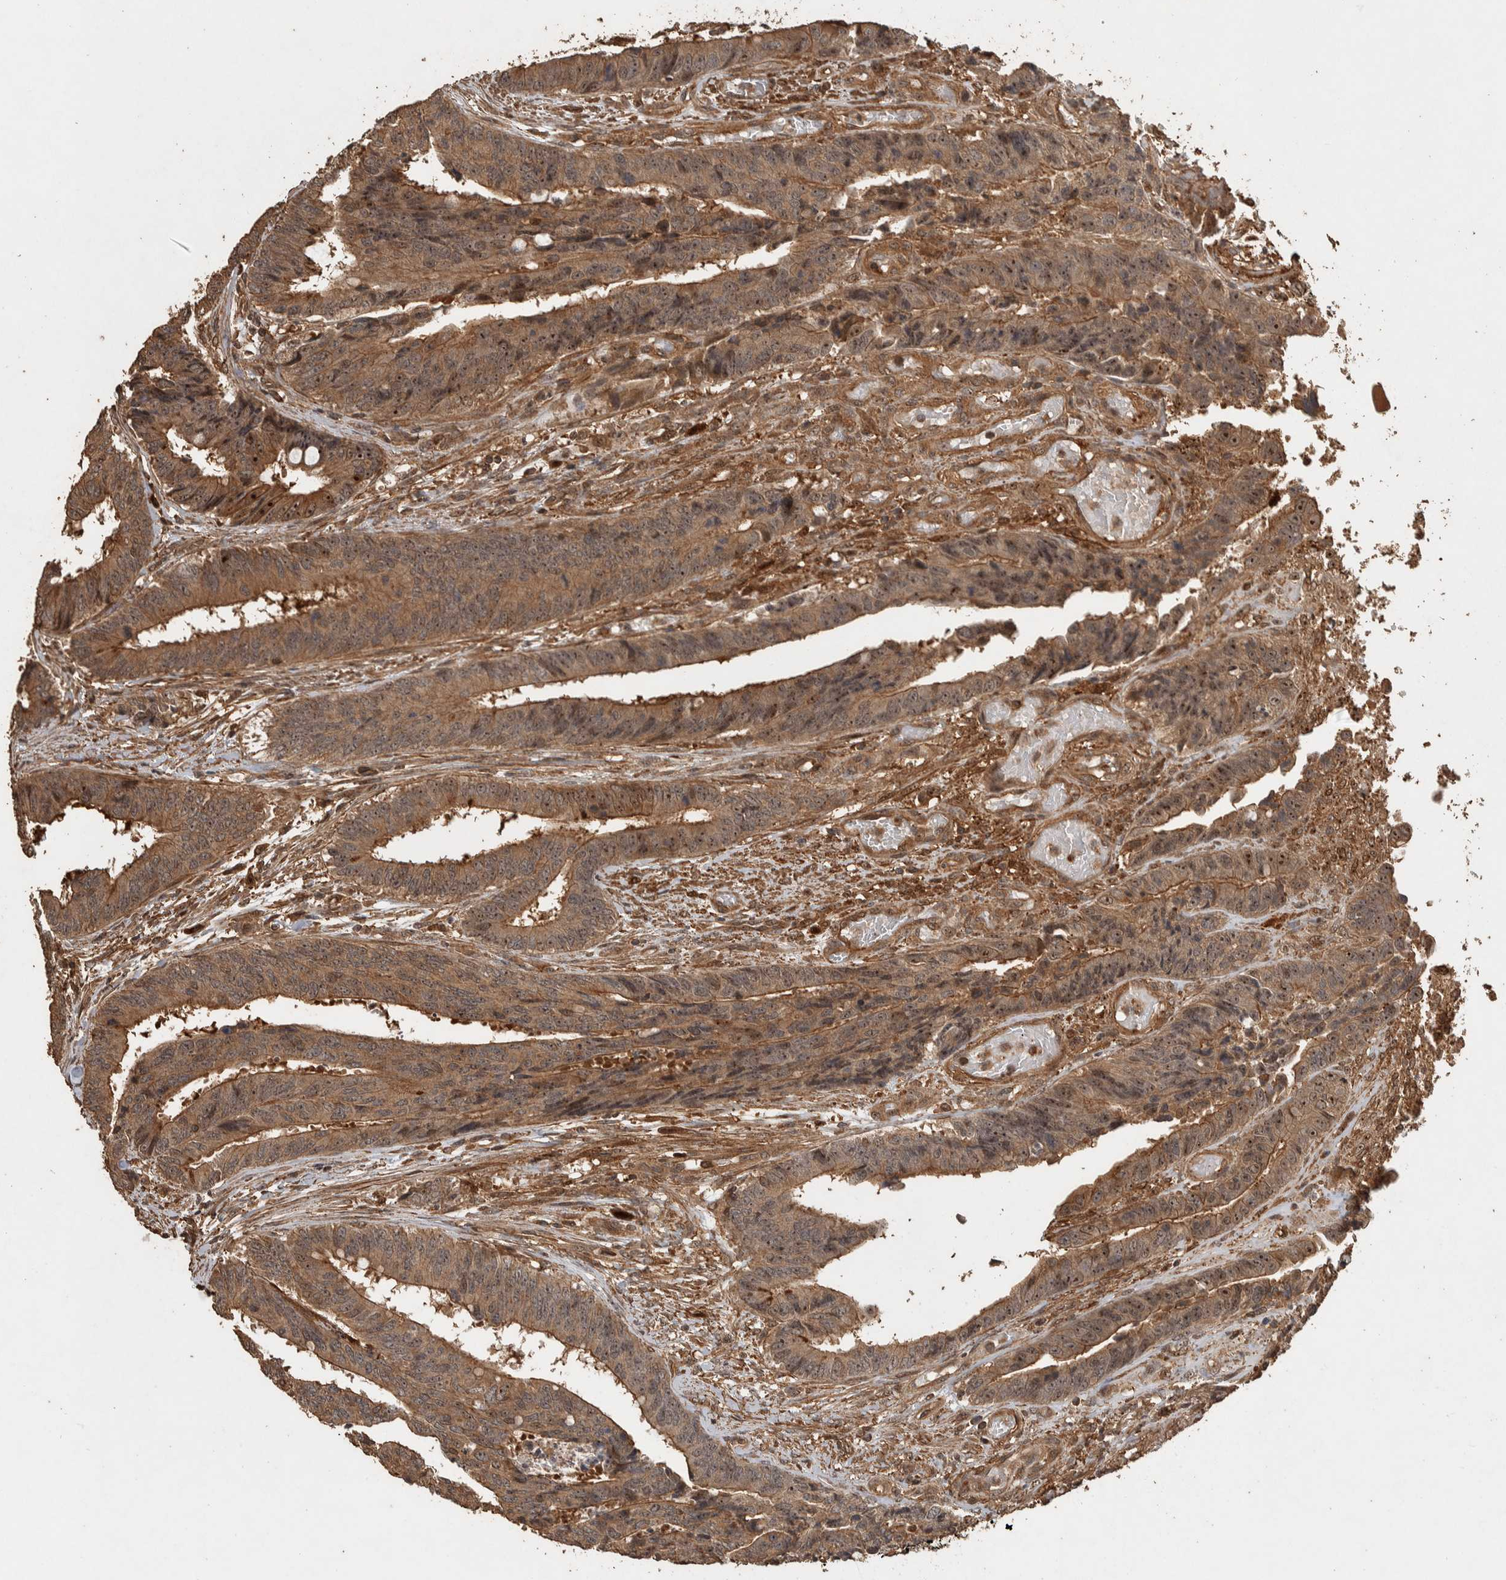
{"staining": {"intensity": "moderate", "quantity": ">75%", "location": "cytoplasmic/membranous,nuclear"}, "tissue": "colorectal cancer", "cell_type": "Tumor cells", "image_type": "cancer", "snomed": [{"axis": "morphology", "description": "Adenocarcinoma, NOS"}, {"axis": "topography", "description": "Rectum"}], "caption": "Immunohistochemistry (DAB) staining of colorectal cancer reveals moderate cytoplasmic/membranous and nuclear protein positivity in about >75% of tumor cells. The staining is performed using DAB (3,3'-diaminobenzidine) brown chromogen to label protein expression. The nuclei are counter-stained blue using hematoxylin.", "gene": "SPHK1", "patient": {"sex": "male", "age": 84}}